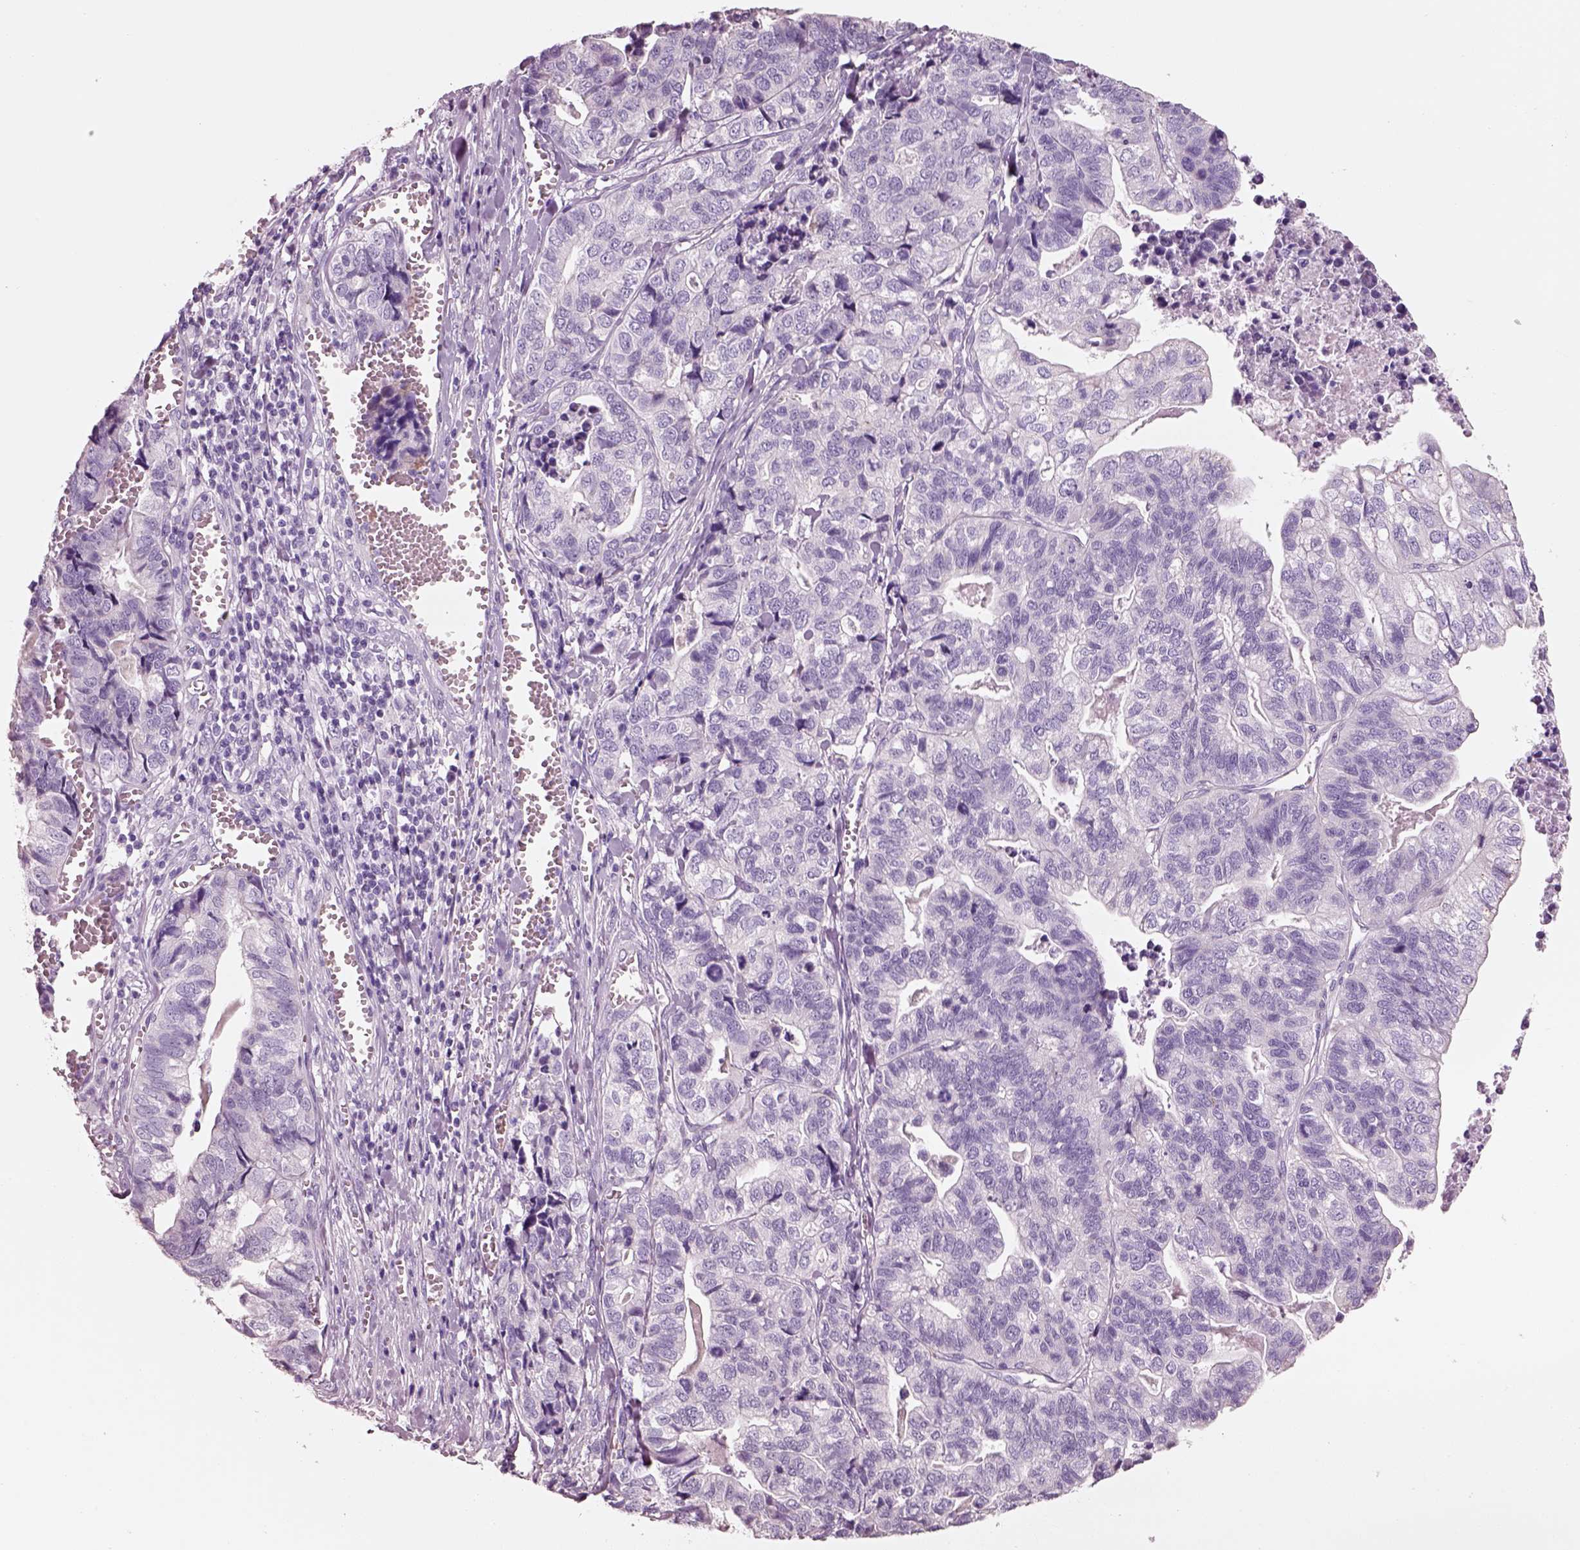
{"staining": {"intensity": "negative", "quantity": "none", "location": "none"}, "tissue": "stomach cancer", "cell_type": "Tumor cells", "image_type": "cancer", "snomed": [{"axis": "morphology", "description": "Adenocarcinoma, NOS"}, {"axis": "topography", "description": "Stomach, upper"}], "caption": "The image exhibits no staining of tumor cells in stomach cancer (adenocarcinoma). Brightfield microscopy of immunohistochemistry stained with DAB (3,3'-diaminobenzidine) (brown) and hematoxylin (blue), captured at high magnification.", "gene": "PNOC", "patient": {"sex": "female", "age": 67}}